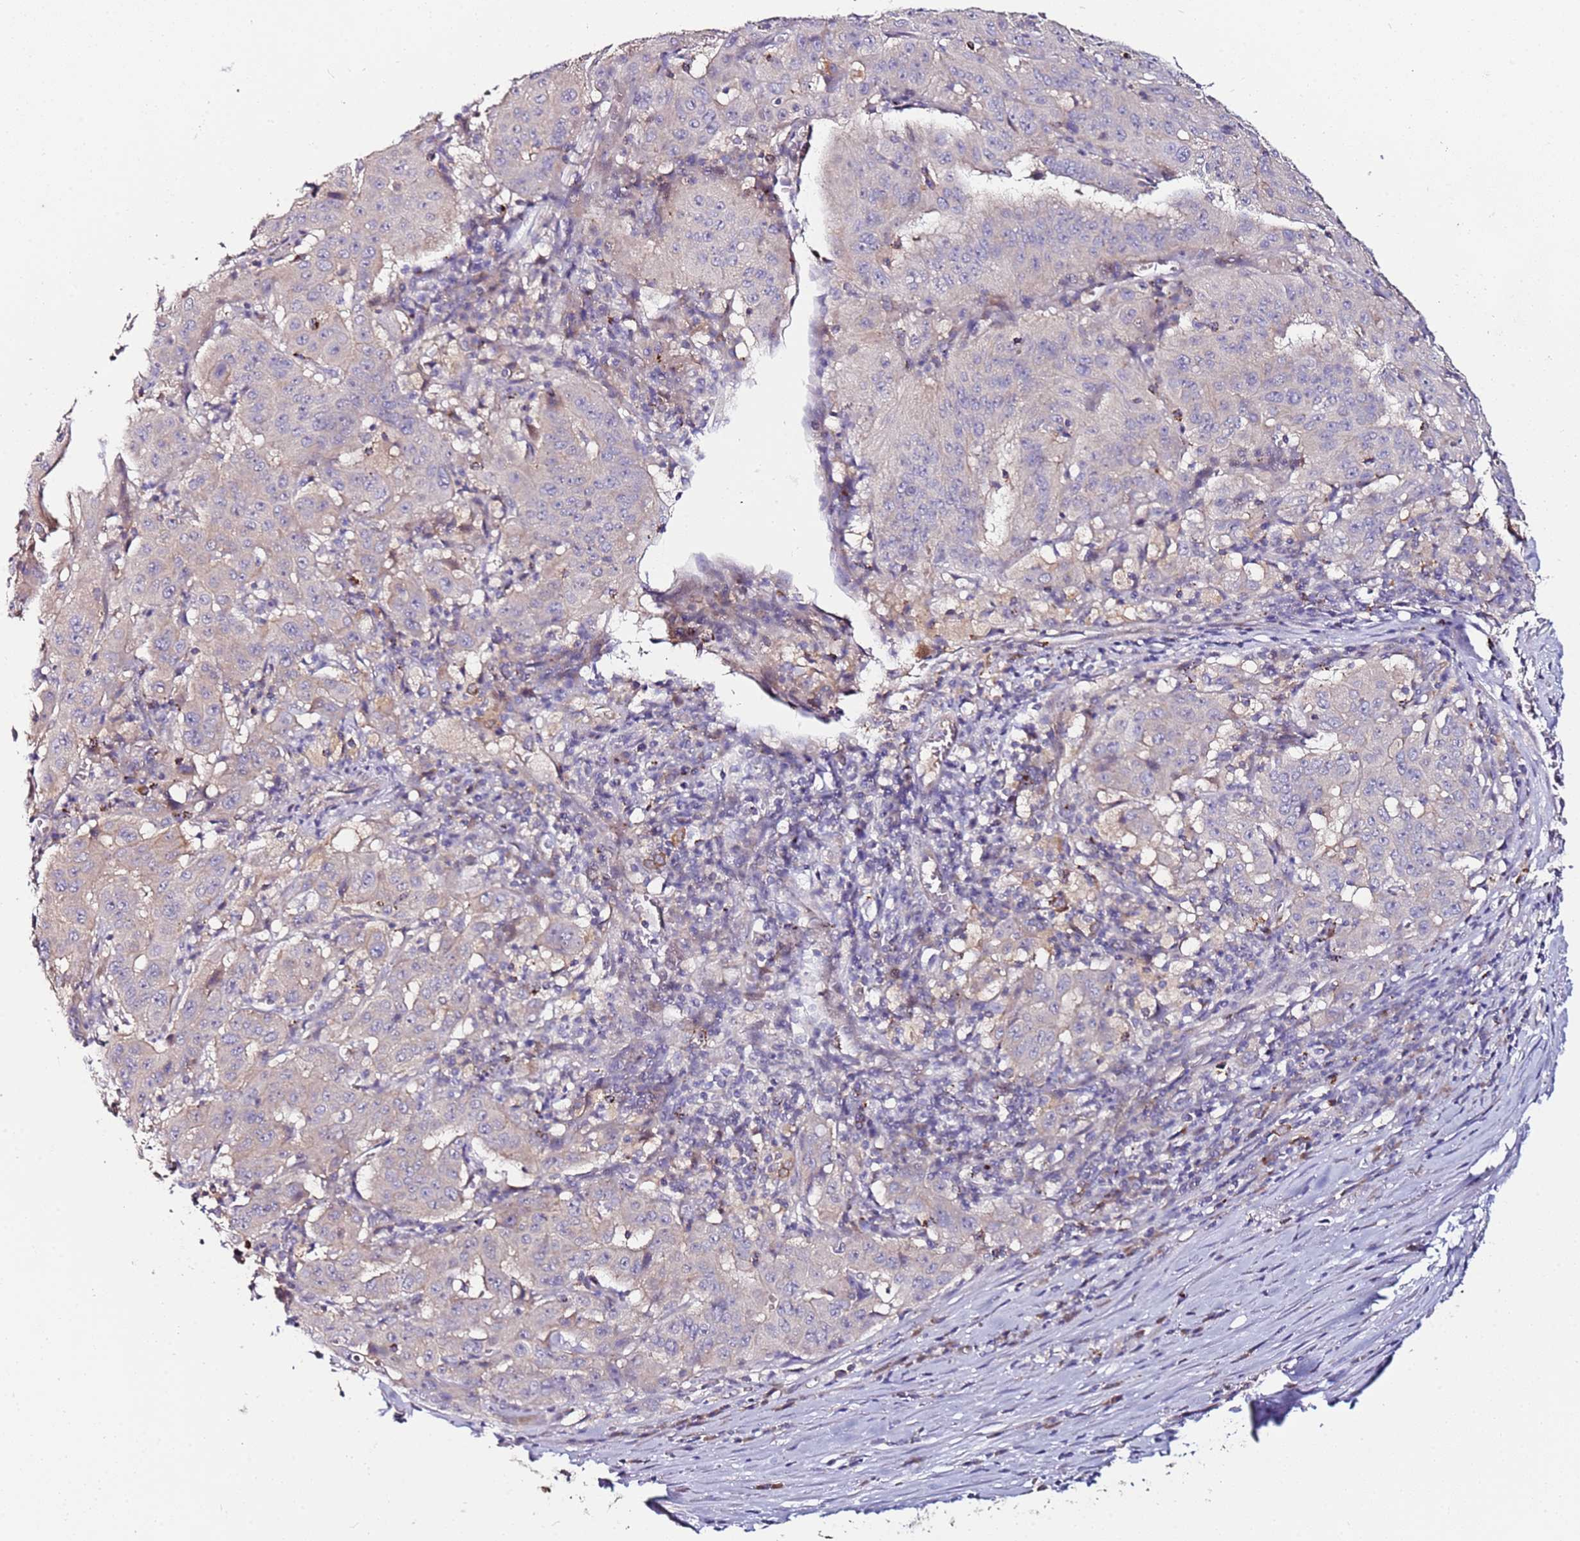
{"staining": {"intensity": "negative", "quantity": "none", "location": "none"}, "tissue": "pancreatic cancer", "cell_type": "Tumor cells", "image_type": "cancer", "snomed": [{"axis": "morphology", "description": "Adenocarcinoma, NOS"}, {"axis": "topography", "description": "Pancreas"}], "caption": "An image of pancreatic adenocarcinoma stained for a protein shows no brown staining in tumor cells.", "gene": "SRRM5", "patient": {"sex": "male", "age": 63}}